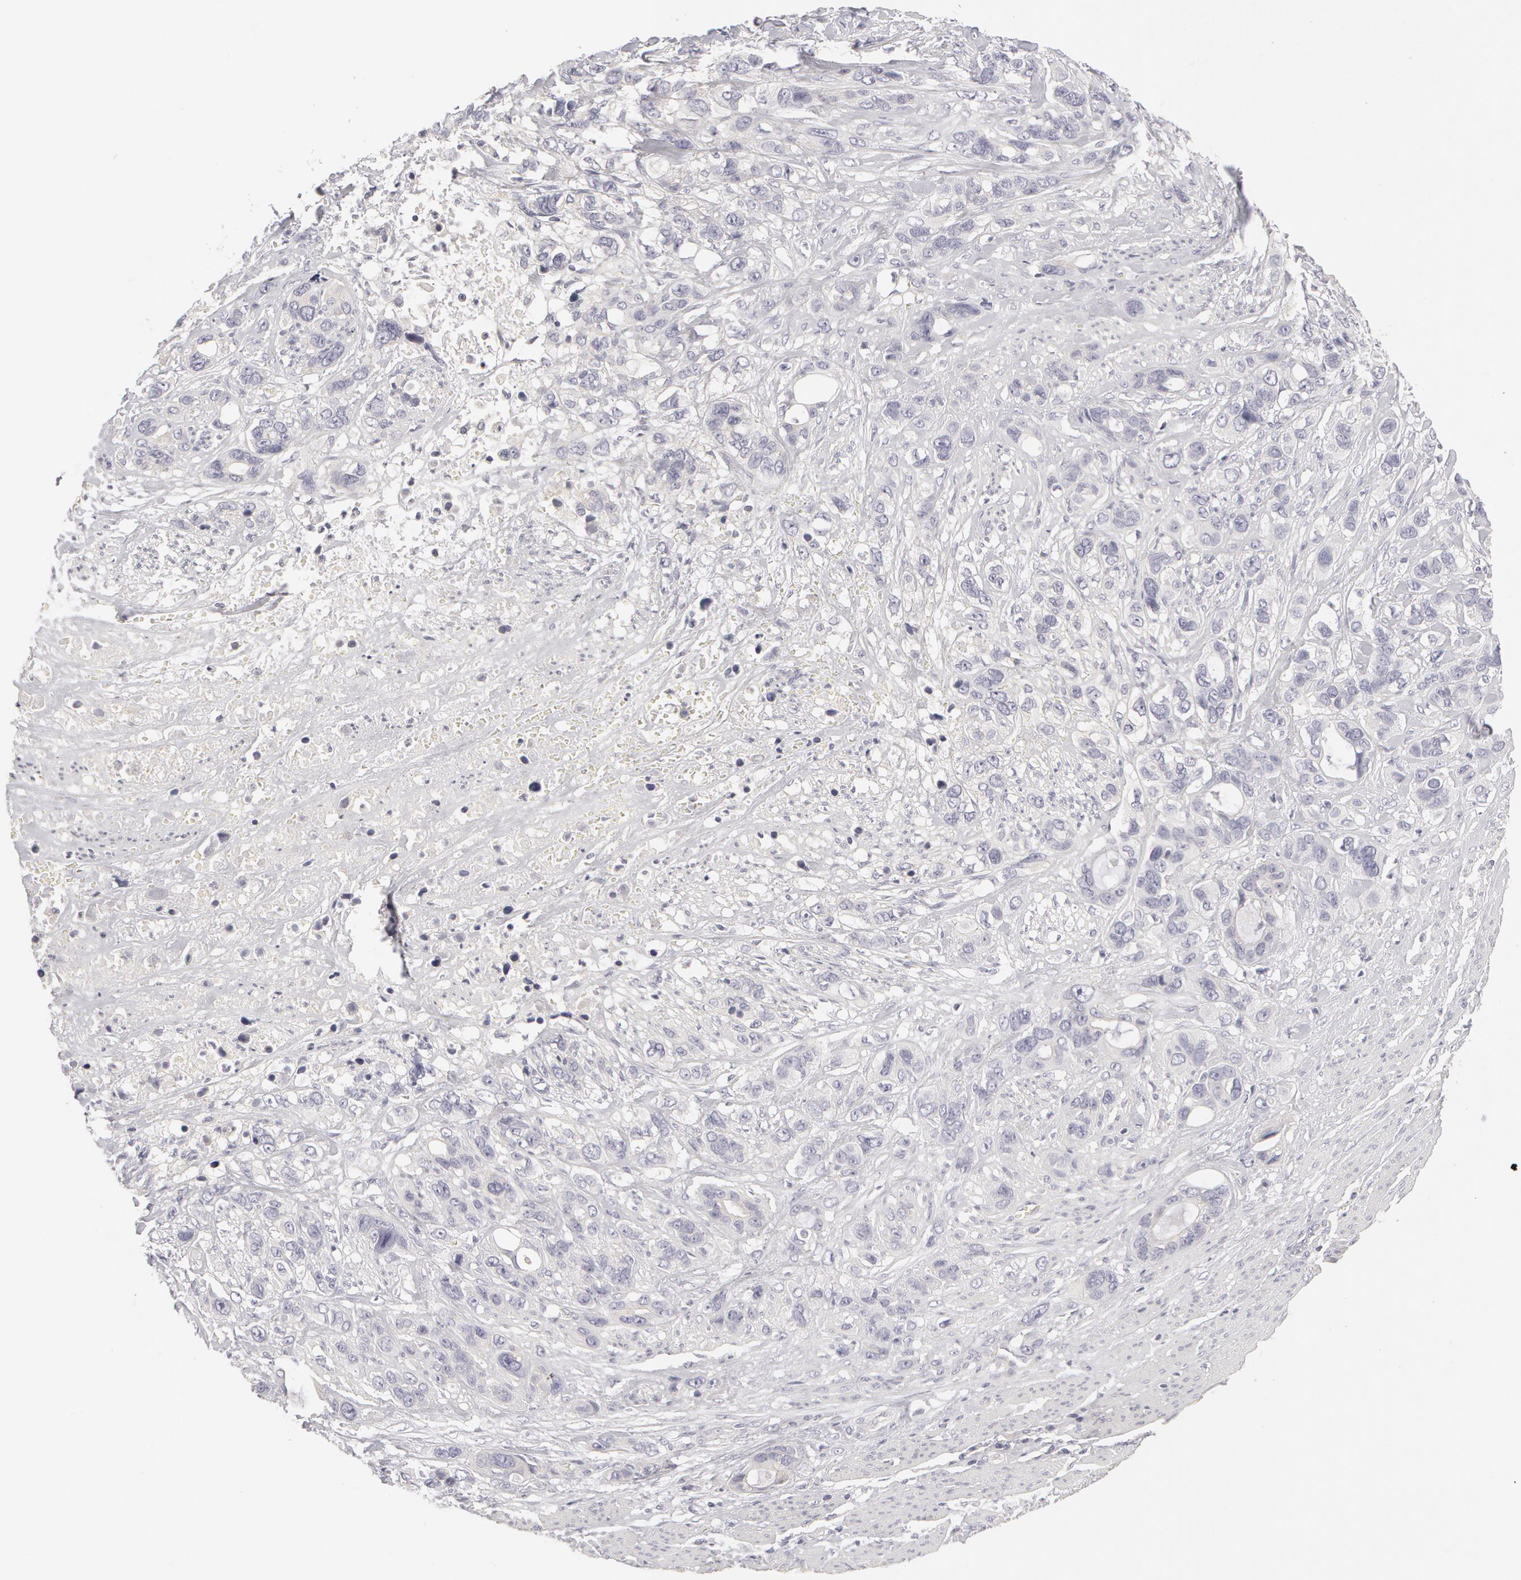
{"staining": {"intensity": "negative", "quantity": "none", "location": "none"}, "tissue": "stomach cancer", "cell_type": "Tumor cells", "image_type": "cancer", "snomed": [{"axis": "morphology", "description": "Adenocarcinoma, NOS"}, {"axis": "topography", "description": "Stomach, upper"}], "caption": "Protein analysis of stomach cancer (adenocarcinoma) reveals no significant staining in tumor cells.", "gene": "ABCB1", "patient": {"sex": "male", "age": 47}}